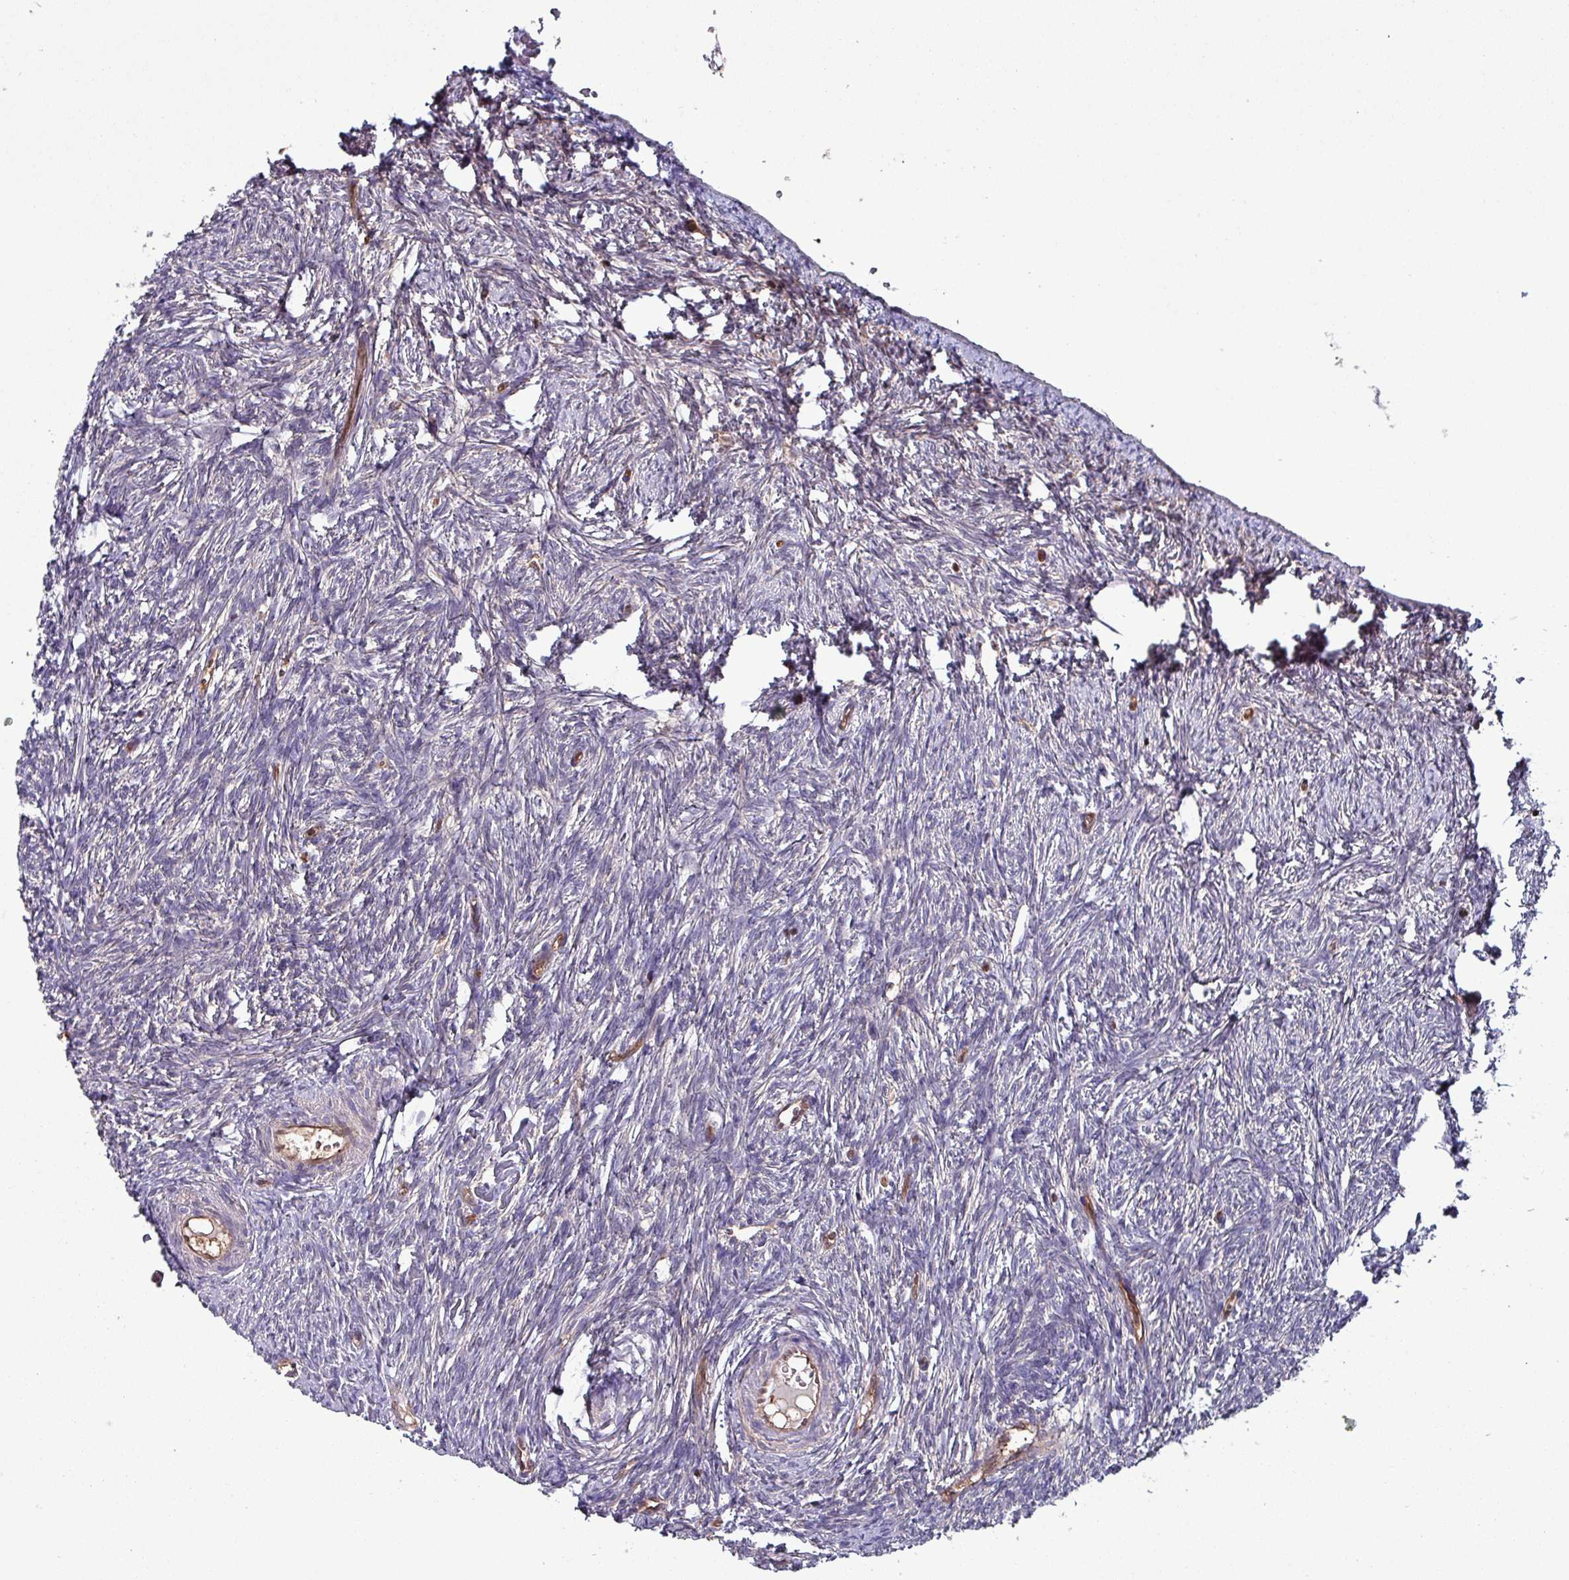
{"staining": {"intensity": "negative", "quantity": "none", "location": "none"}, "tissue": "ovary", "cell_type": "Follicle cells", "image_type": "normal", "snomed": [{"axis": "morphology", "description": "Normal tissue, NOS"}, {"axis": "topography", "description": "Ovary"}], "caption": "Immunohistochemistry (IHC) micrograph of normal human ovary stained for a protein (brown), which reveals no expression in follicle cells.", "gene": "PSMB8", "patient": {"sex": "female", "age": 51}}